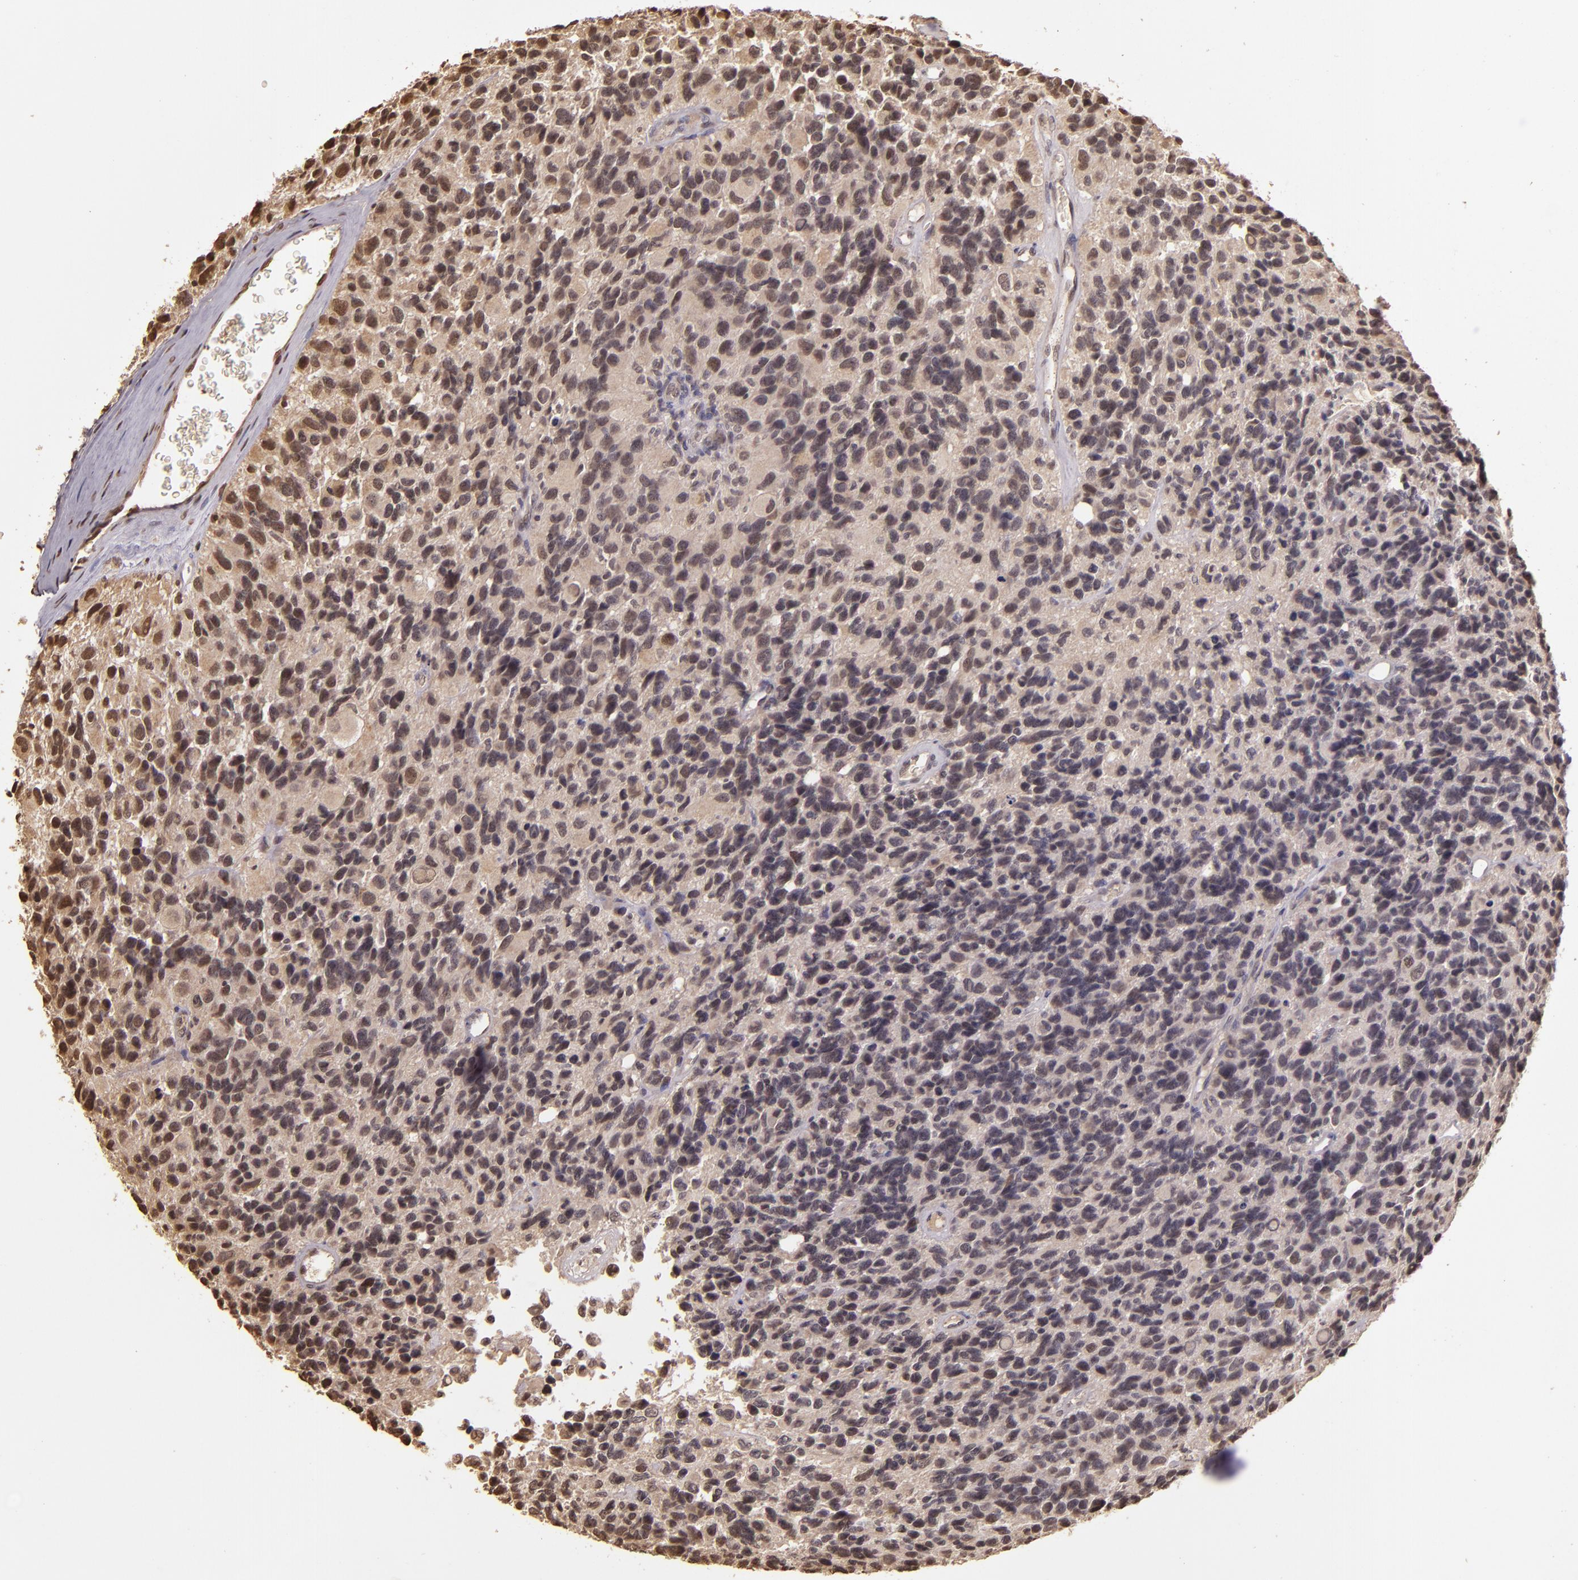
{"staining": {"intensity": "moderate", "quantity": ">75%", "location": "cytoplasmic/membranous,nuclear"}, "tissue": "glioma", "cell_type": "Tumor cells", "image_type": "cancer", "snomed": [{"axis": "morphology", "description": "Glioma, malignant, High grade"}, {"axis": "topography", "description": "Brain"}], "caption": "Moderate cytoplasmic/membranous and nuclear positivity for a protein is present in approximately >75% of tumor cells of malignant glioma (high-grade) using IHC.", "gene": "CUL1", "patient": {"sex": "male", "age": 77}}